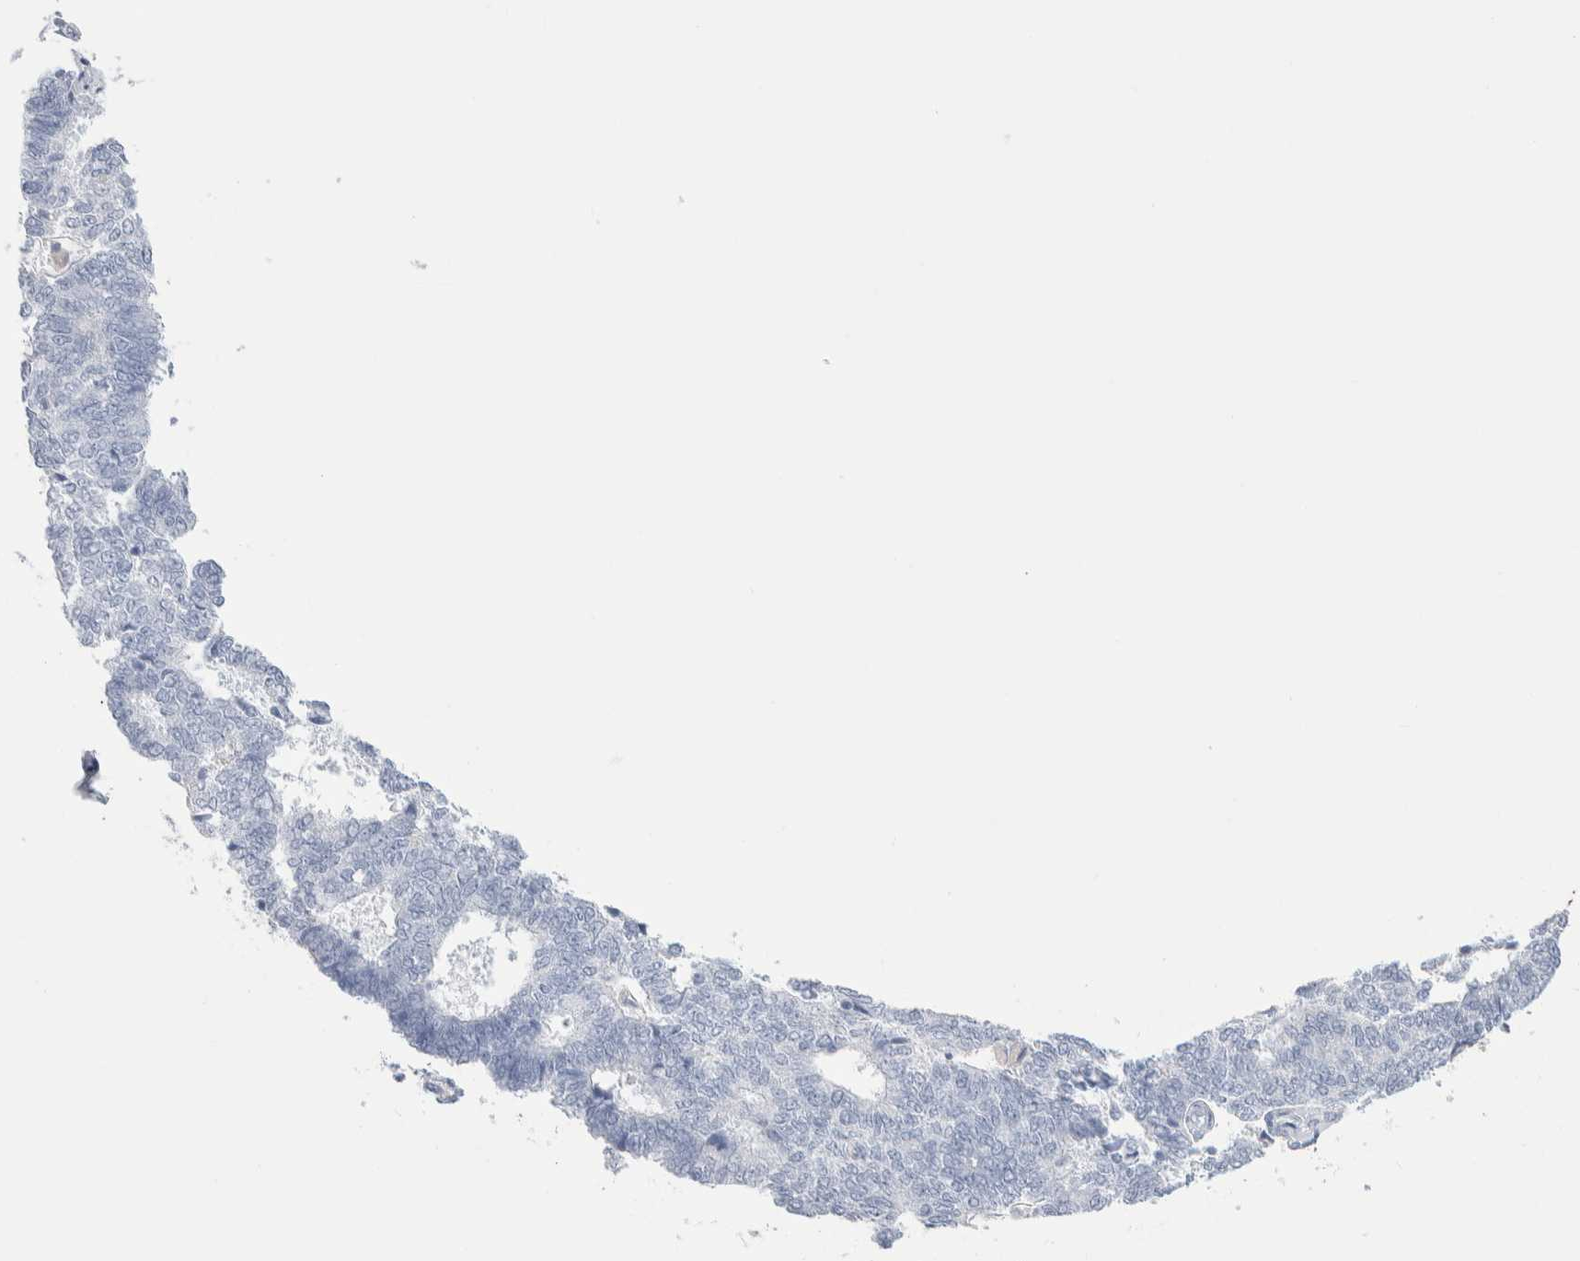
{"staining": {"intensity": "negative", "quantity": "none", "location": "none"}, "tissue": "endometrial cancer", "cell_type": "Tumor cells", "image_type": "cancer", "snomed": [{"axis": "morphology", "description": "Adenocarcinoma, NOS"}, {"axis": "topography", "description": "Endometrium"}], "caption": "Immunohistochemistry of endometrial cancer displays no positivity in tumor cells. (Brightfield microscopy of DAB IHC at high magnification).", "gene": "GDA", "patient": {"sex": "female", "age": 70}}